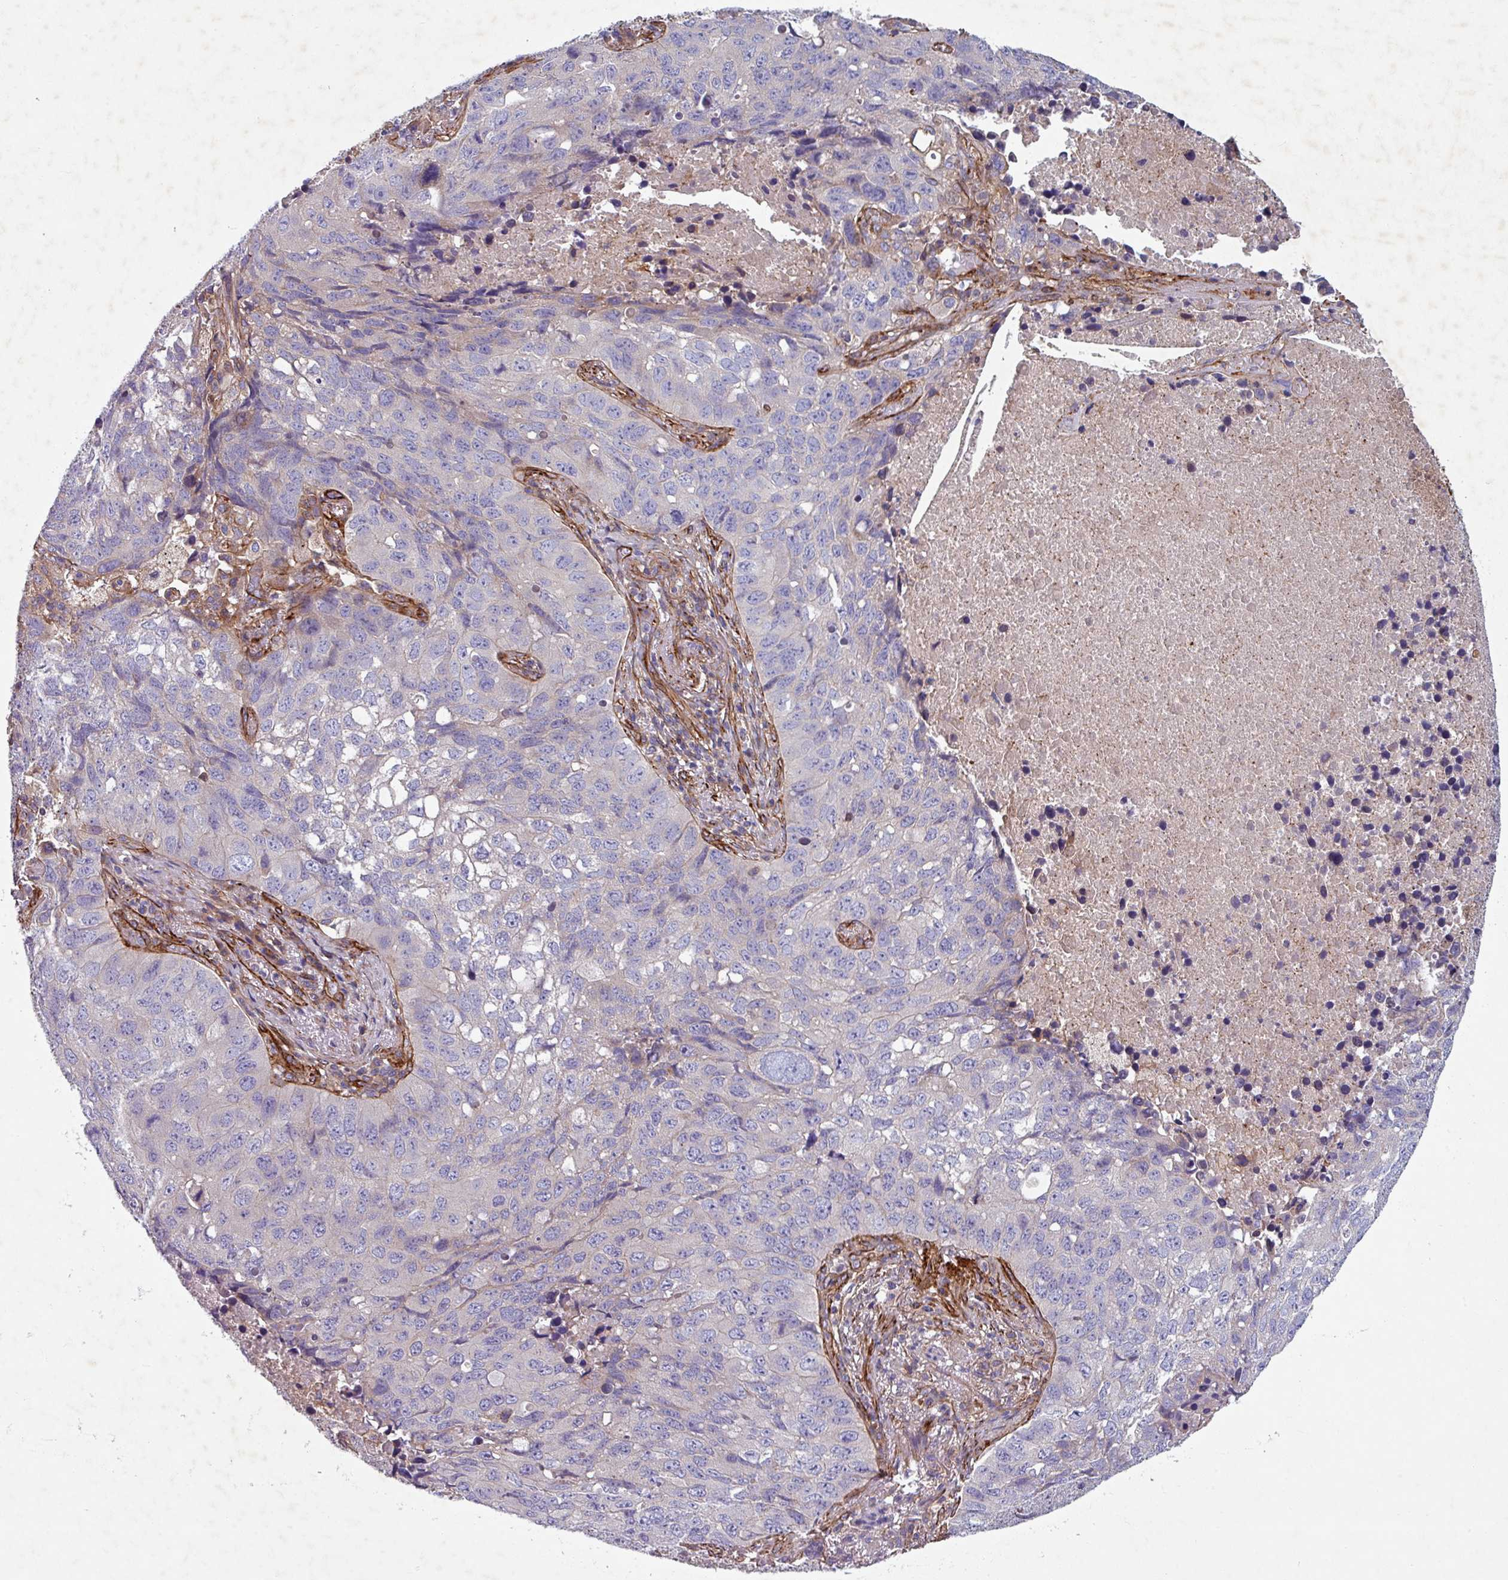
{"staining": {"intensity": "negative", "quantity": "none", "location": "none"}, "tissue": "lung cancer", "cell_type": "Tumor cells", "image_type": "cancer", "snomed": [{"axis": "morphology", "description": "Squamous cell carcinoma, NOS"}, {"axis": "topography", "description": "Lung"}], "caption": "Human lung cancer stained for a protein using IHC shows no expression in tumor cells.", "gene": "ATP2C2", "patient": {"sex": "male", "age": 60}}